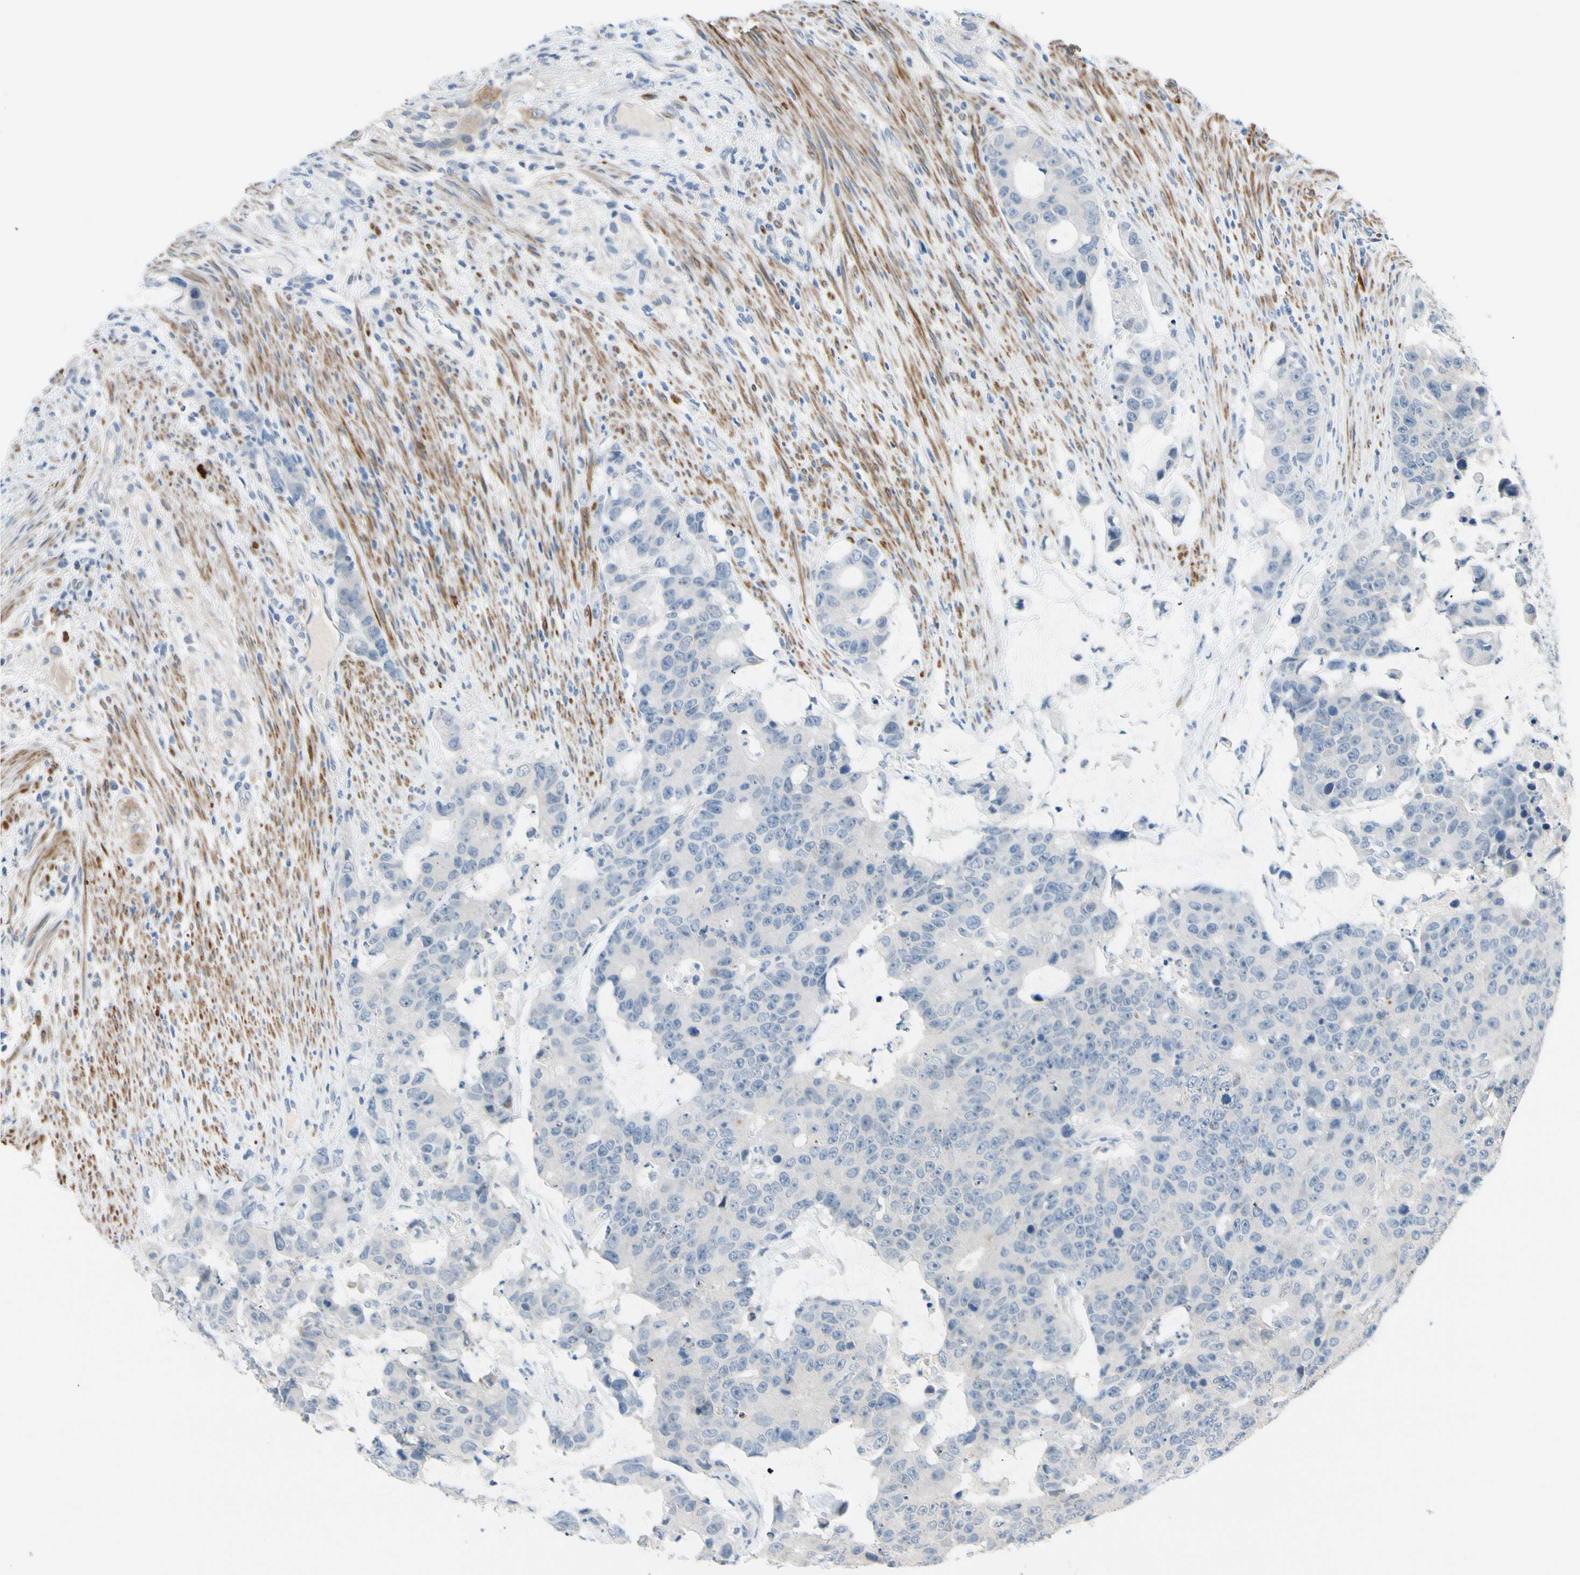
{"staining": {"intensity": "negative", "quantity": "none", "location": "none"}, "tissue": "colorectal cancer", "cell_type": "Tumor cells", "image_type": "cancer", "snomed": [{"axis": "morphology", "description": "Adenocarcinoma, NOS"}, {"axis": "topography", "description": "Colon"}], "caption": "A histopathology image of colorectal adenocarcinoma stained for a protein displays no brown staining in tumor cells. Nuclei are stained in blue.", "gene": "SLC27A6", "patient": {"sex": "female", "age": 86}}